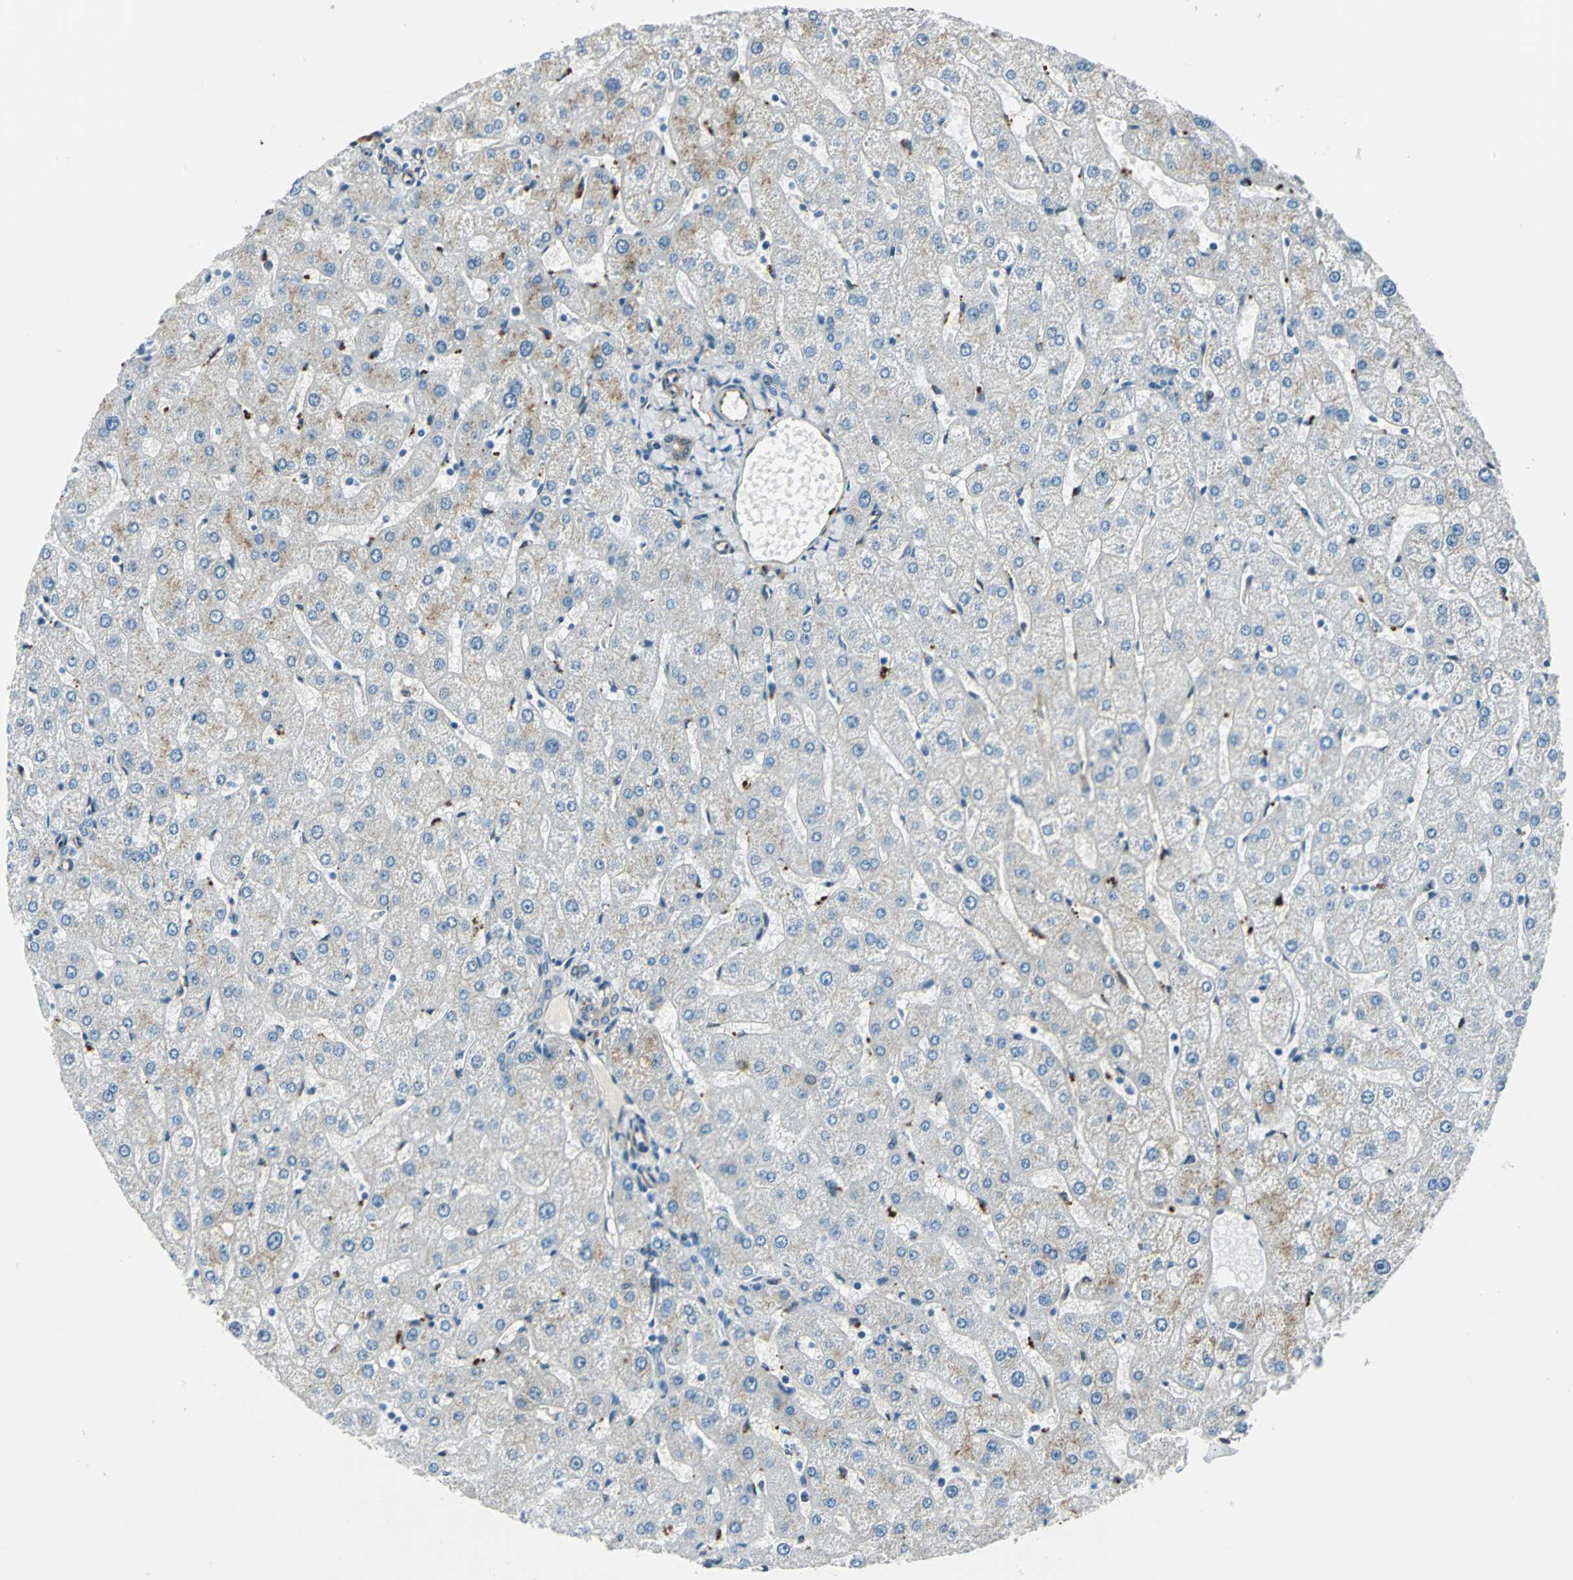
{"staining": {"intensity": "weak", "quantity": "25%-75%", "location": "cytoplasmic/membranous"}, "tissue": "liver", "cell_type": "Cholangiocytes", "image_type": "normal", "snomed": [{"axis": "morphology", "description": "Normal tissue, NOS"}, {"axis": "topography", "description": "Liver"}], "caption": "This histopathology image displays immunohistochemistry staining of normal liver, with low weak cytoplasmic/membranous expression in approximately 25%-75% of cholangiocytes.", "gene": "HSPB1", "patient": {"sex": "male", "age": 67}}